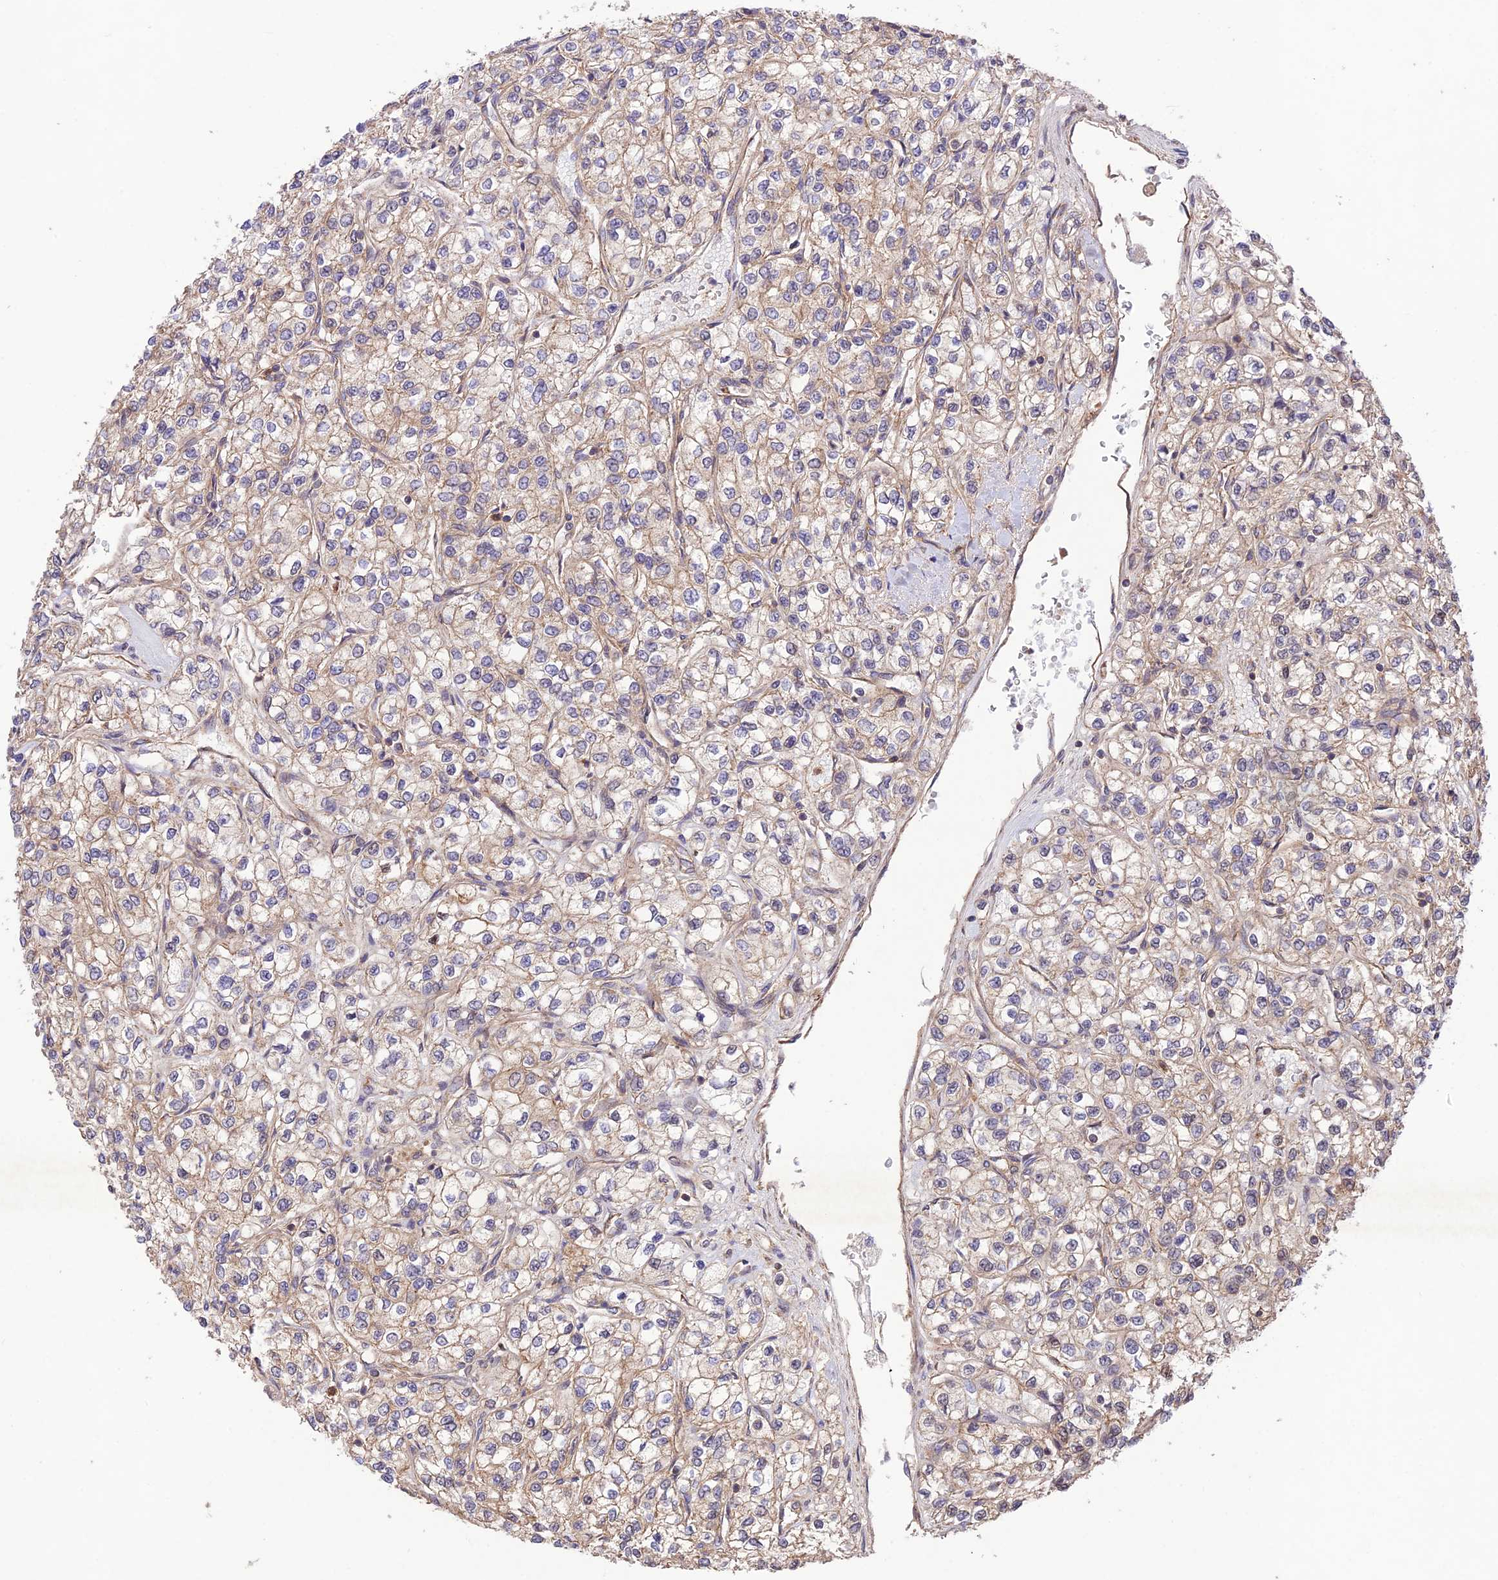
{"staining": {"intensity": "weak", "quantity": "<25%", "location": "cytoplasmic/membranous"}, "tissue": "renal cancer", "cell_type": "Tumor cells", "image_type": "cancer", "snomed": [{"axis": "morphology", "description": "Adenocarcinoma, NOS"}, {"axis": "topography", "description": "Kidney"}], "caption": "IHC of human renal cancer (adenocarcinoma) reveals no expression in tumor cells.", "gene": "FCHSD1", "patient": {"sex": "male", "age": 80}}